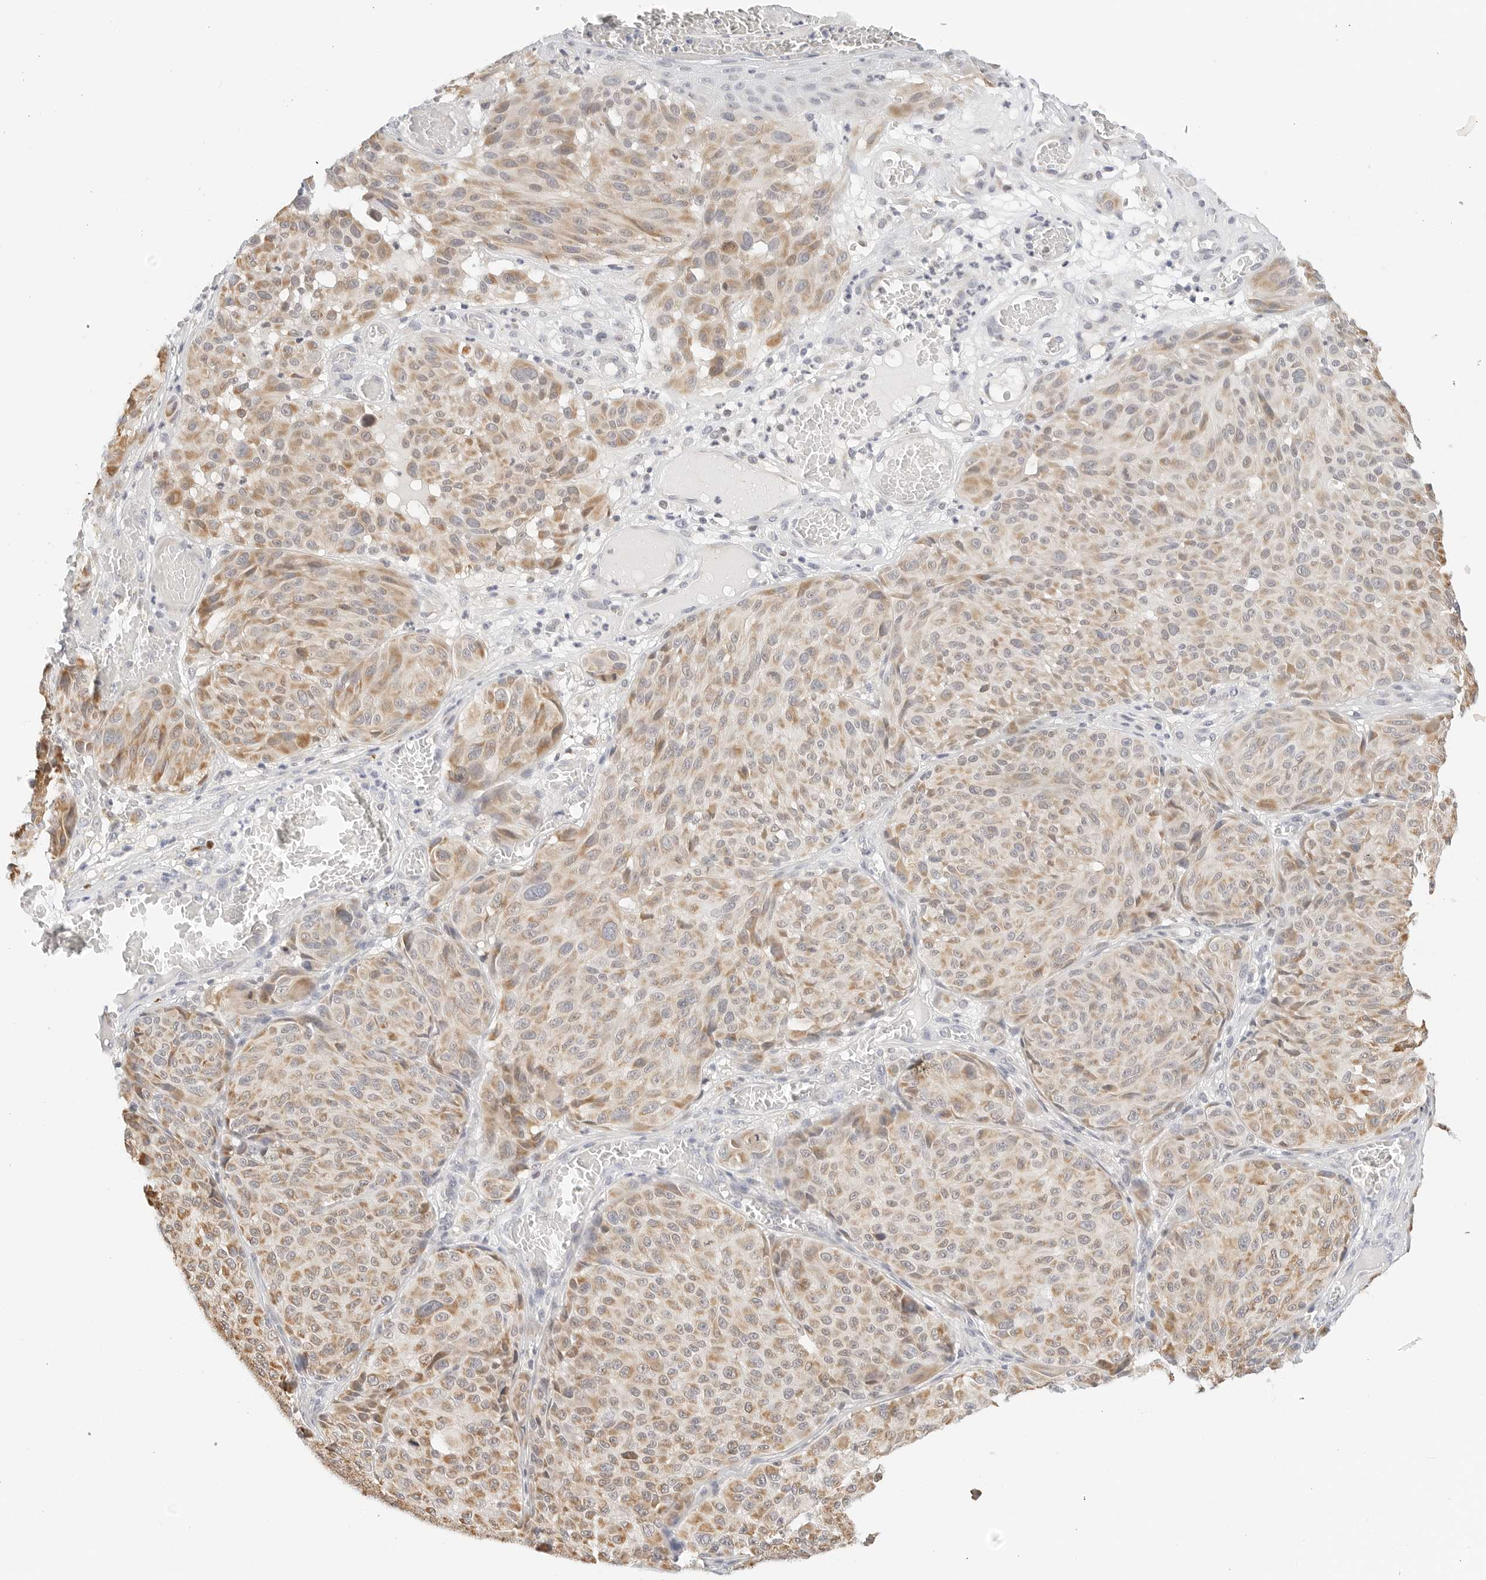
{"staining": {"intensity": "moderate", "quantity": ">75%", "location": "cytoplasmic/membranous"}, "tissue": "melanoma", "cell_type": "Tumor cells", "image_type": "cancer", "snomed": [{"axis": "morphology", "description": "Malignant melanoma, NOS"}, {"axis": "topography", "description": "Skin"}], "caption": "Moderate cytoplasmic/membranous staining is identified in approximately >75% of tumor cells in melanoma. (DAB (3,3'-diaminobenzidine) IHC, brown staining for protein, blue staining for nuclei).", "gene": "ATL1", "patient": {"sex": "male", "age": 83}}